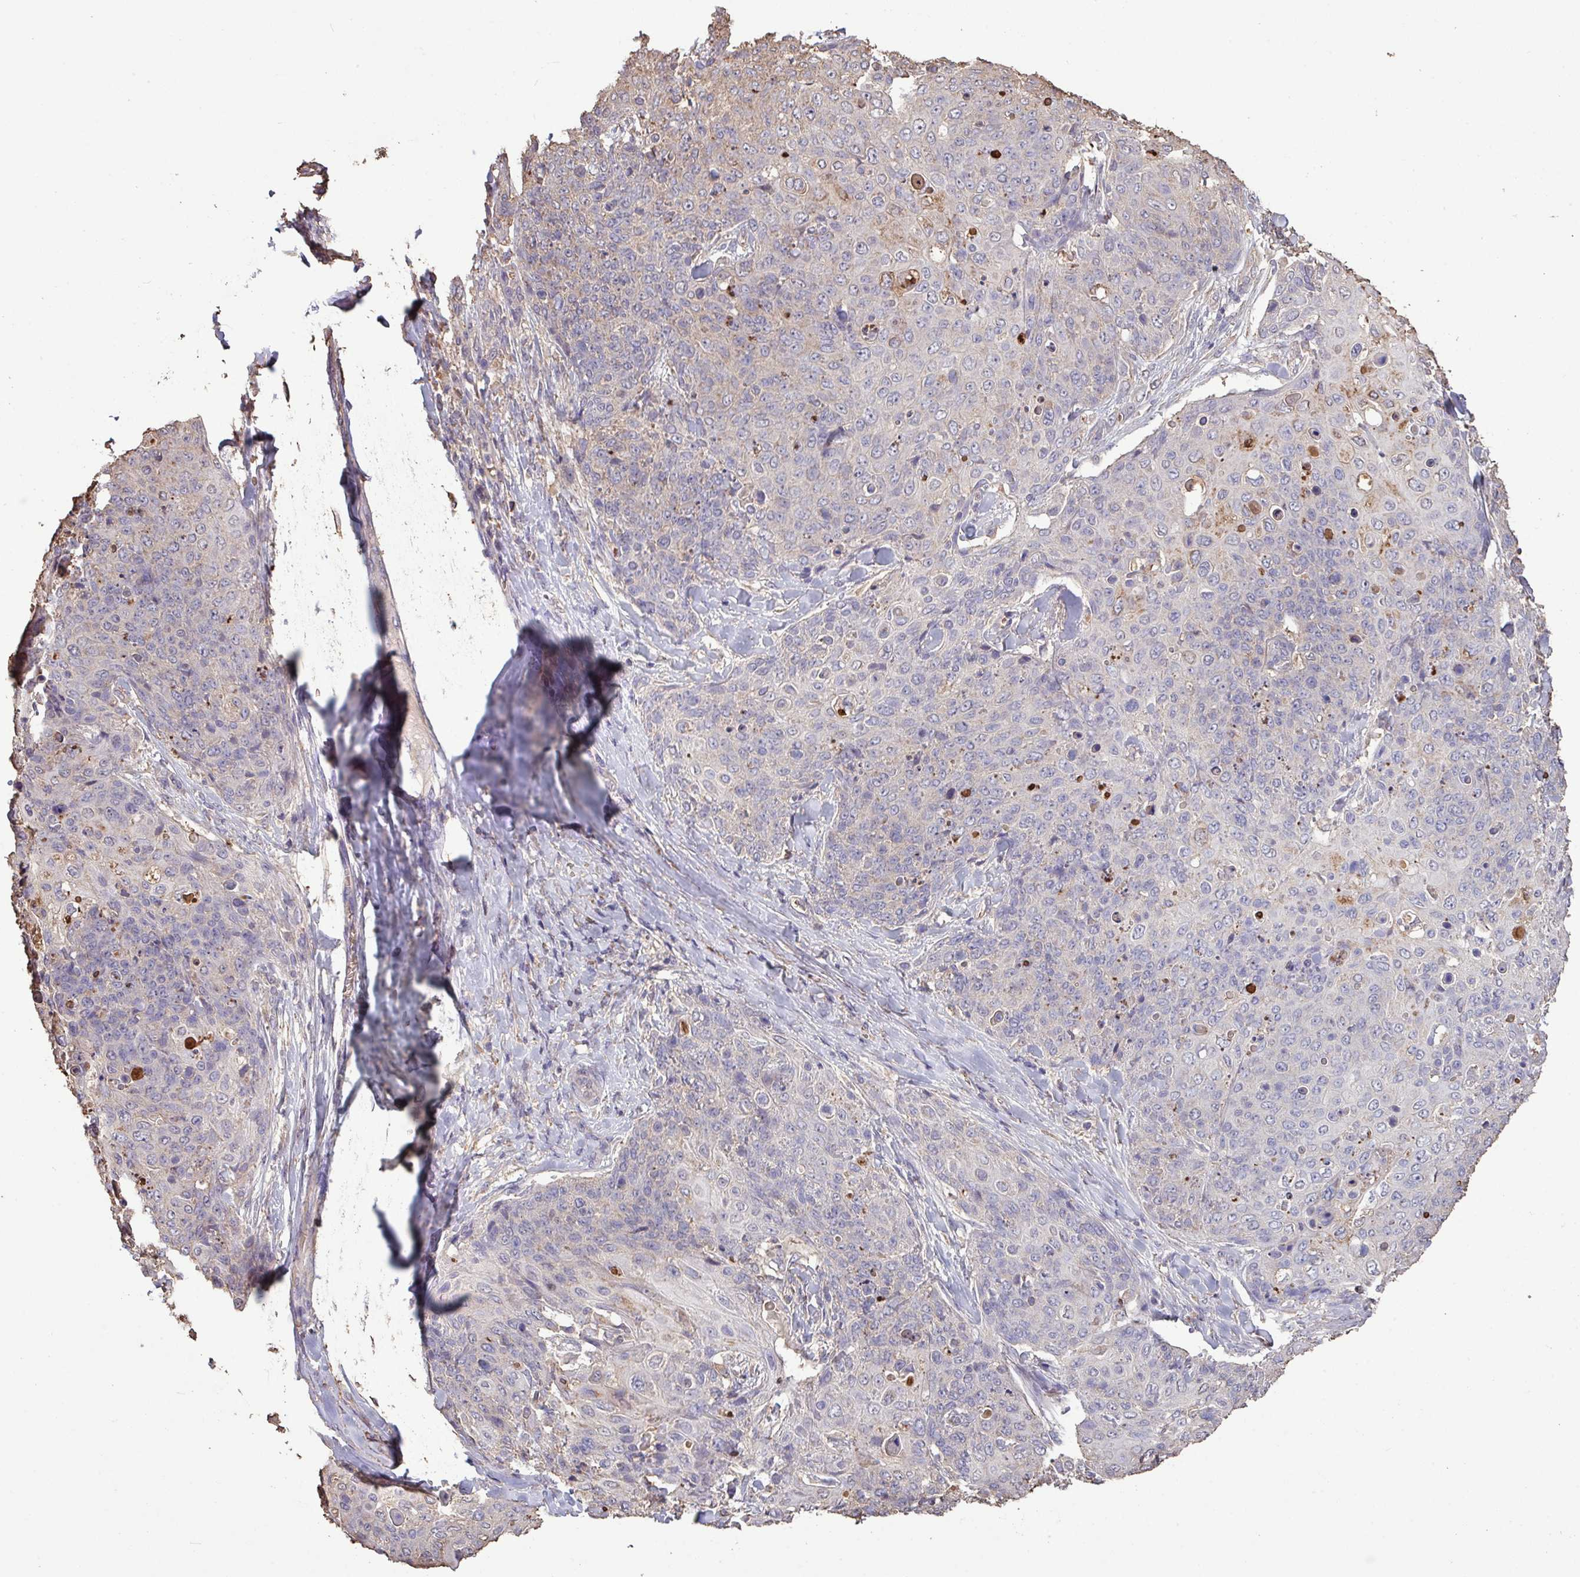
{"staining": {"intensity": "negative", "quantity": "none", "location": "none"}, "tissue": "skin cancer", "cell_type": "Tumor cells", "image_type": "cancer", "snomed": [{"axis": "morphology", "description": "Squamous cell carcinoma, NOS"}, {"axis": "topography", "description": "Skin"}, {"axis": "topography", "description": "Vulva"}], "caption": "IHC photomicrograph of neoplastic tissue: human skin cancer stained with DAB shows no significant protein staining in tumor cells.", "gene": "CAMK2B", "patient": {"sex": "female", "age": 85}}